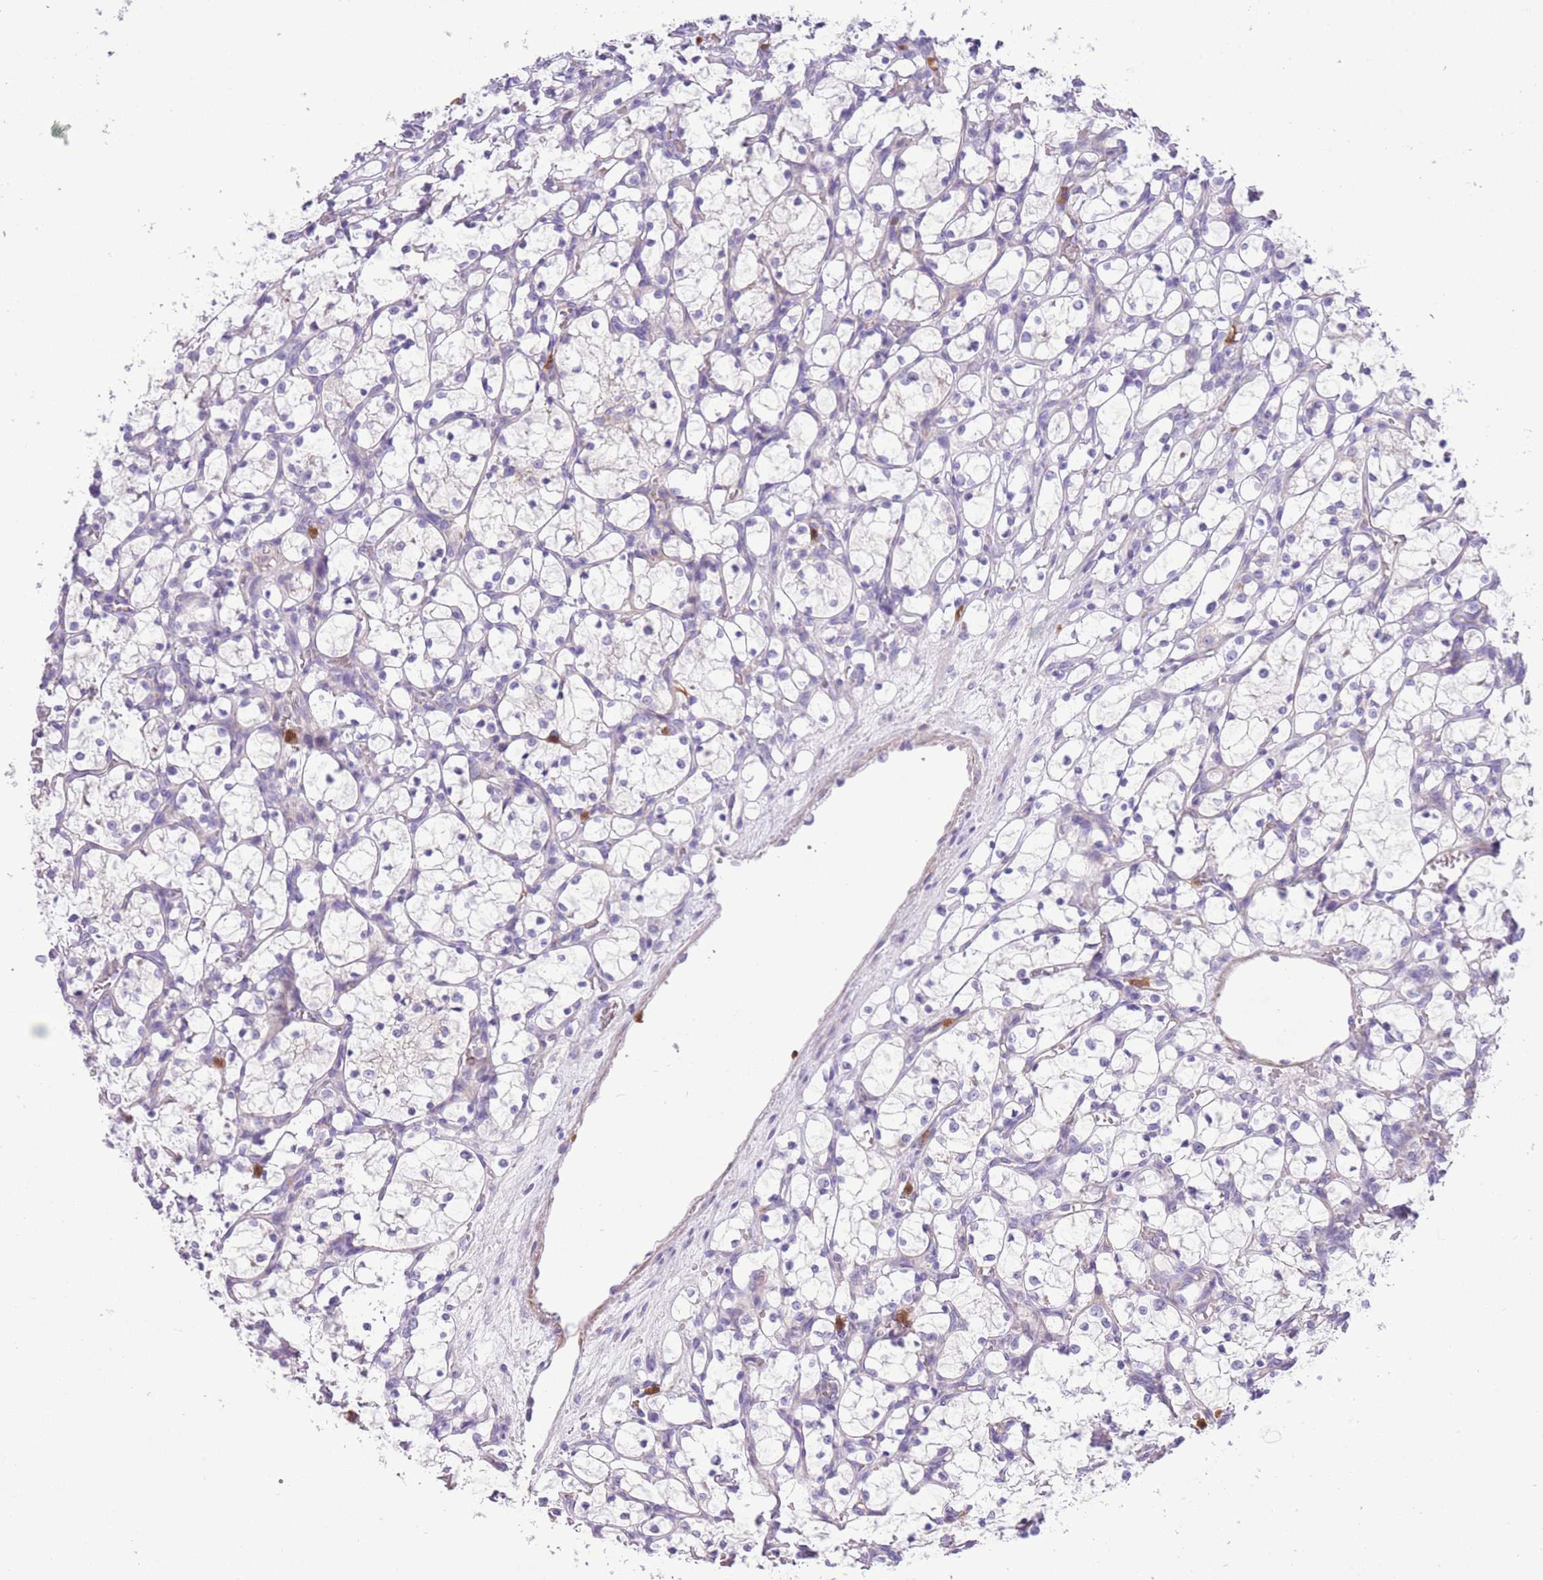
{"staining": {"intensity": "negative", "quantity": "none", "location": "none"}, "tissue": "renal cancer", "cell_type": "Tumor cells", "image_type": "cancer", "snomed": [{"axis": "morphology", "description": "Adenocarcinoma, NOS"}, {"axis": "topography", "description": "Kidney"}], "caption": "Immunohistochemistry of adenocarcinoma (renal) exhibits no staining in tumor cells.", "gene": "OR6M1", "patient": {"sex": "female", "age": 69}}